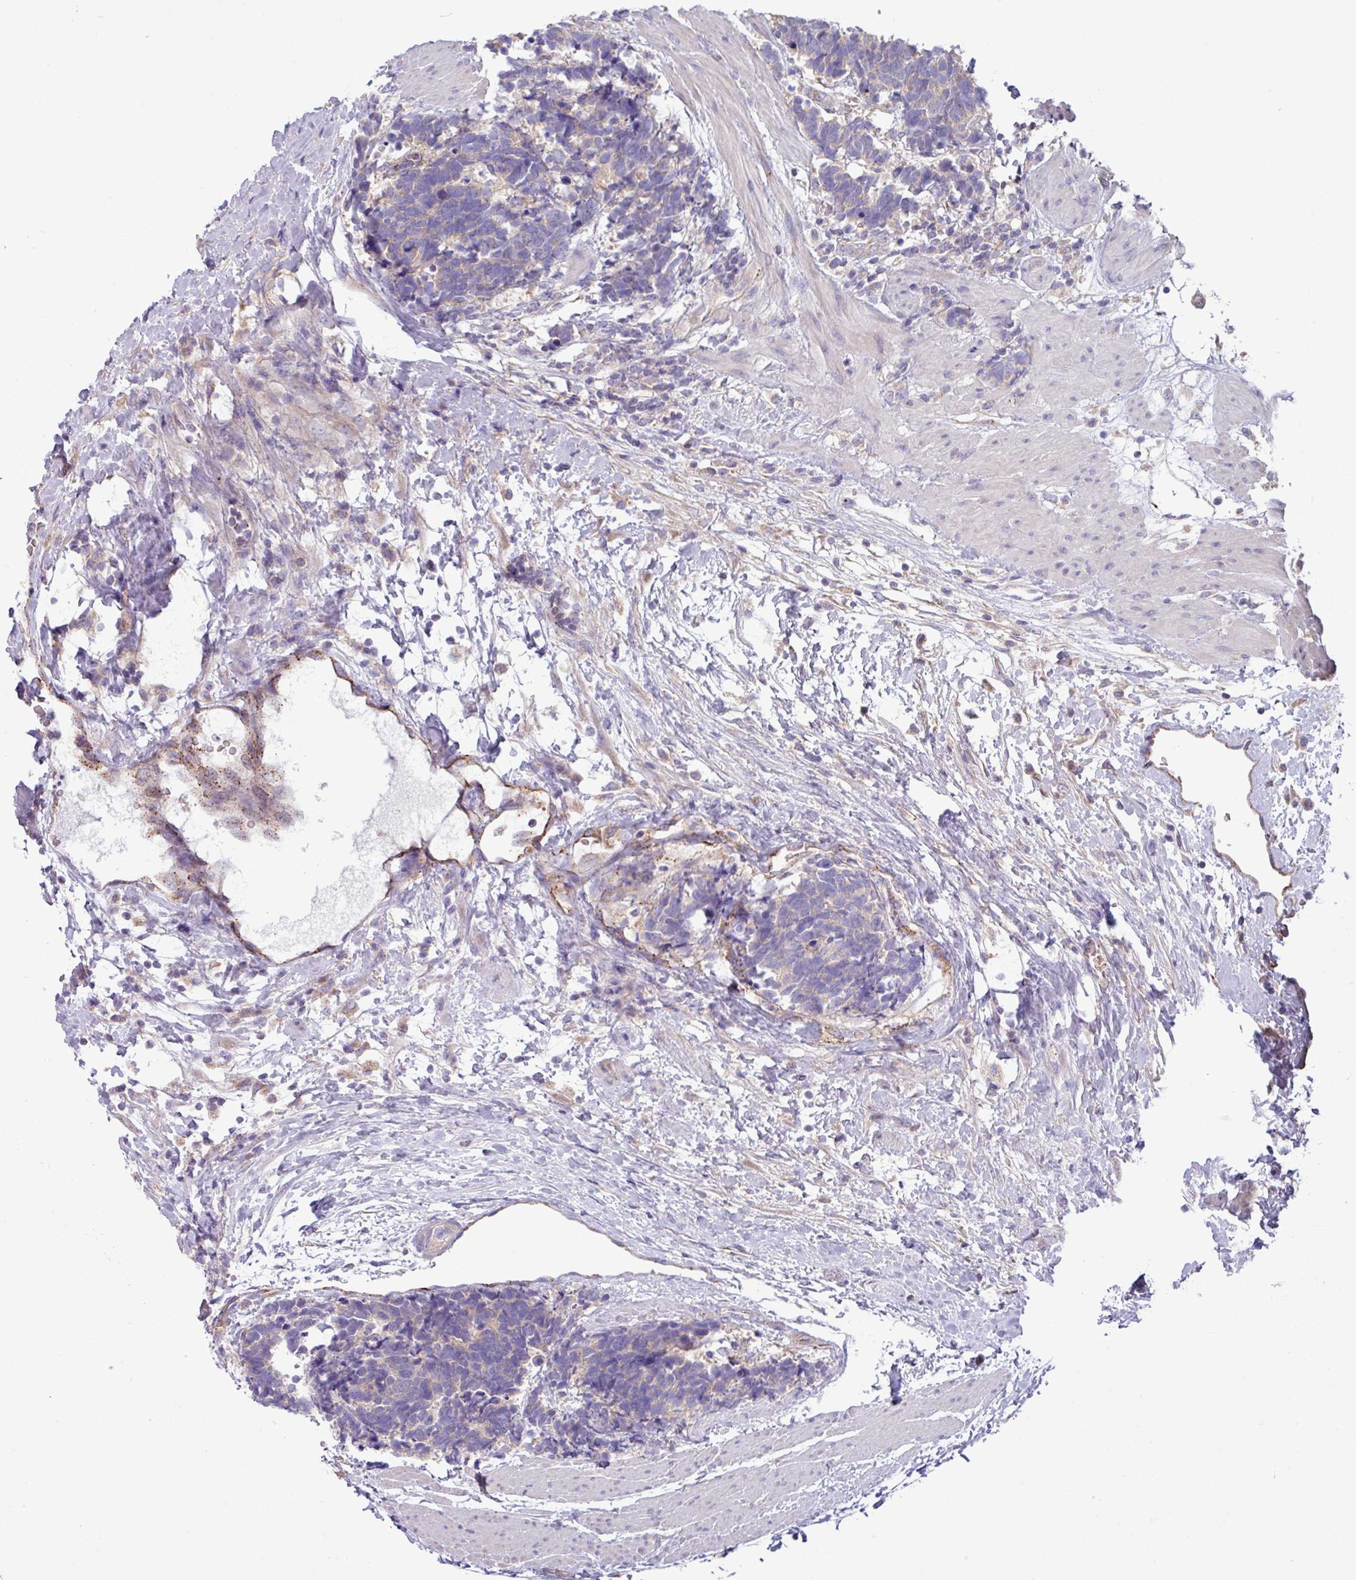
{"staining": {"intensity": "negative", "quantity": "none", "location": "none"}, "tissue": "carcinoid", "cell_type": "Tumor cells", "image_type": "cancer", "snomed": [{"axis": "morphology", "description": "Carcinoid, malignant, NOS"}, {"axis": "topography", "description": "Colon"}], "caption": "DAB immunohistochemical staining of malignant carcinoid shows no significant positivity in tumor cells.", "gene": "PPM1J", "patient": {"sex": "female", "age": 52}}